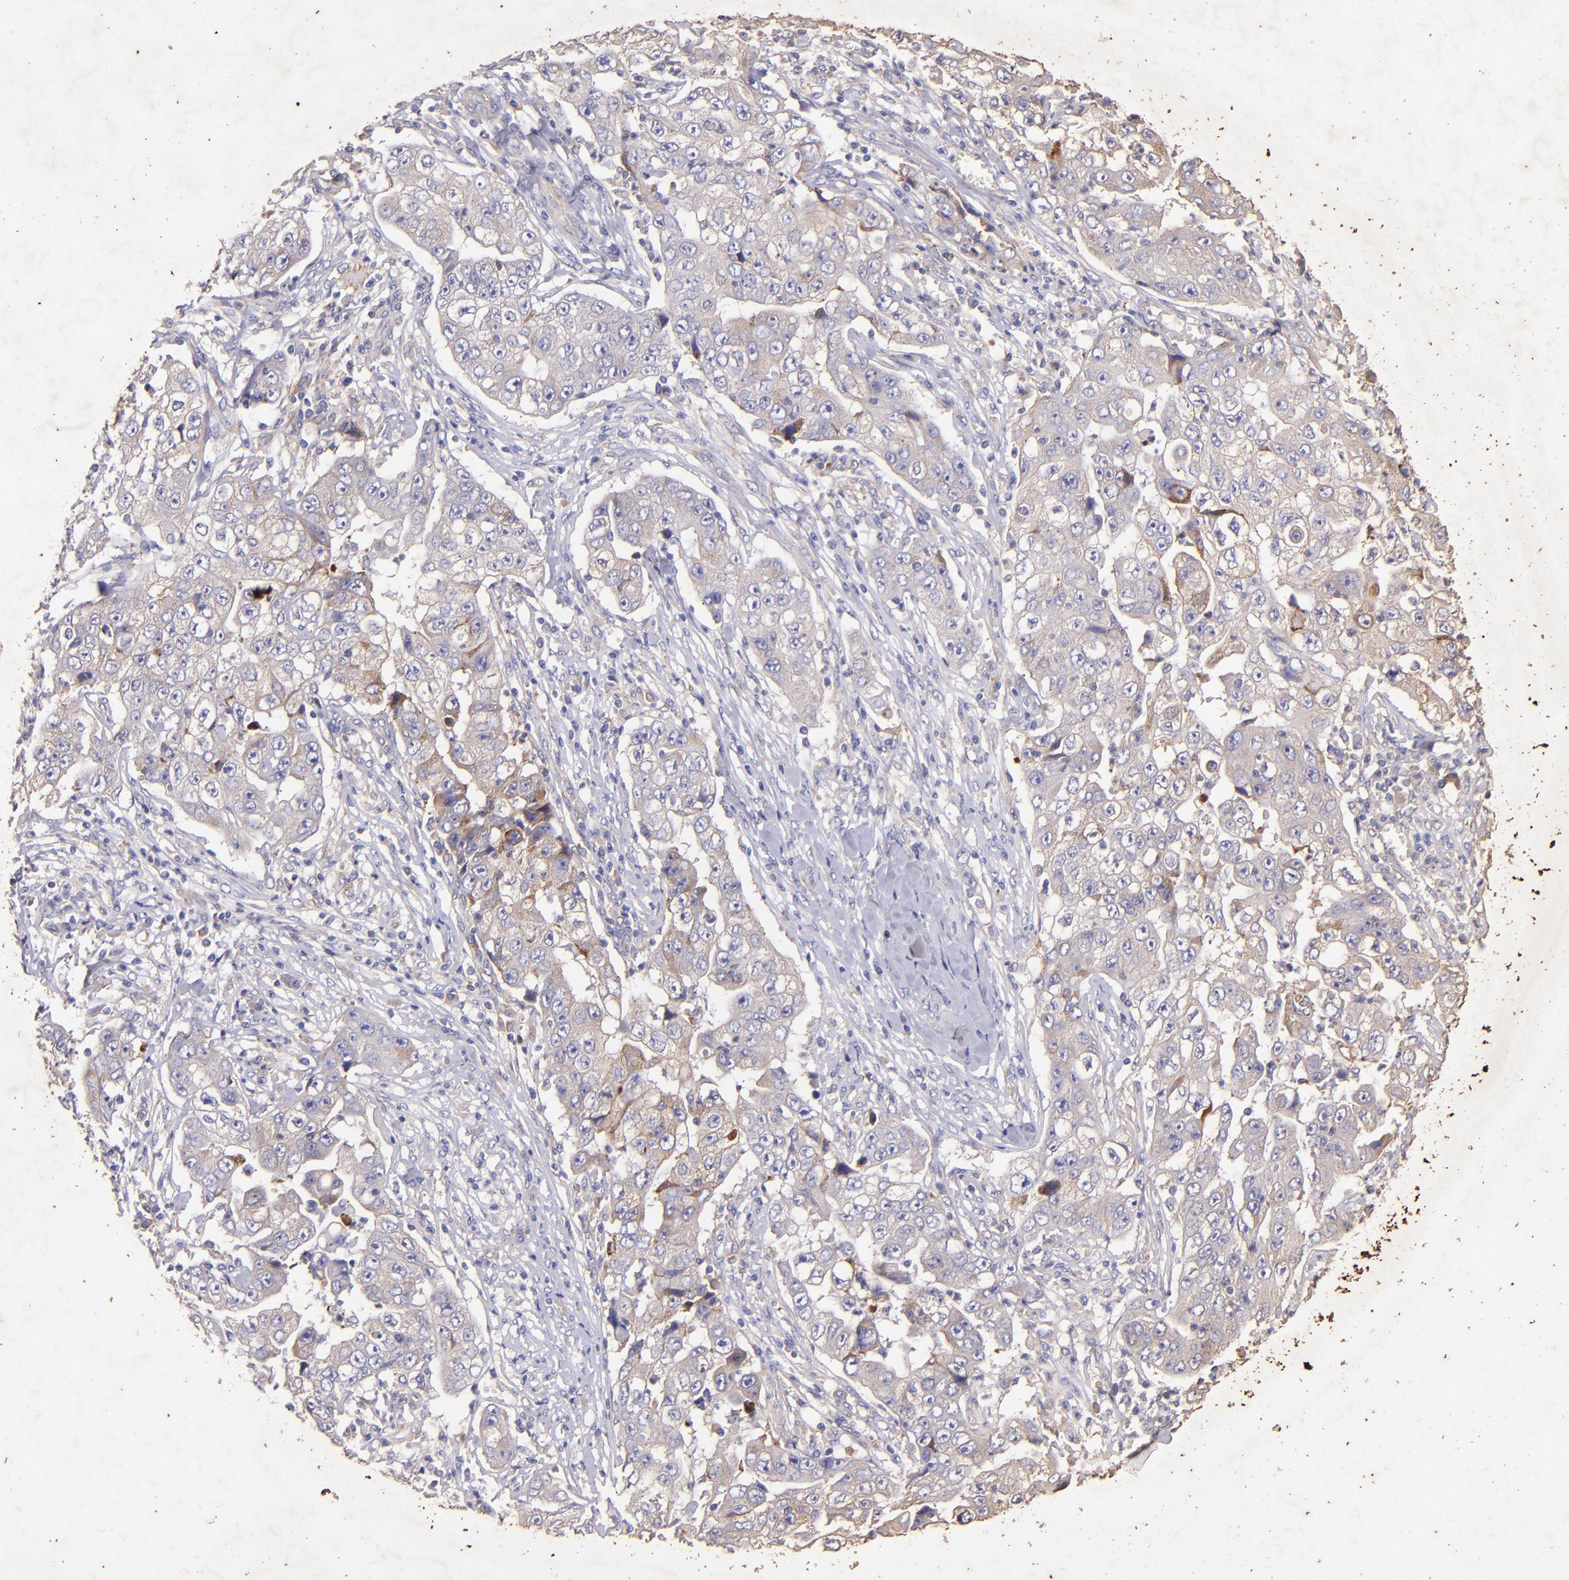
{"staining": {"intensity": "weak", "quantity": ">75%", "location": "cytoplasmic/membranous"}, "tissue": "lung cancer", "cell_type": "Tumor cells", "image_type": "cancer", "snomed": [{"axis": "morphology", "description": "Squamous cell carcinoma, NOS"}, {"axis": "topography", "description": "Lung"}], "caption": "A histopathology image of human squamous cell carcinoma (lung) stained for a protein shows weak cytoplasmic/membranous brown staining in tumor cells.", "gene": "RET", "patient": {"sex": "male", "age": 64}}